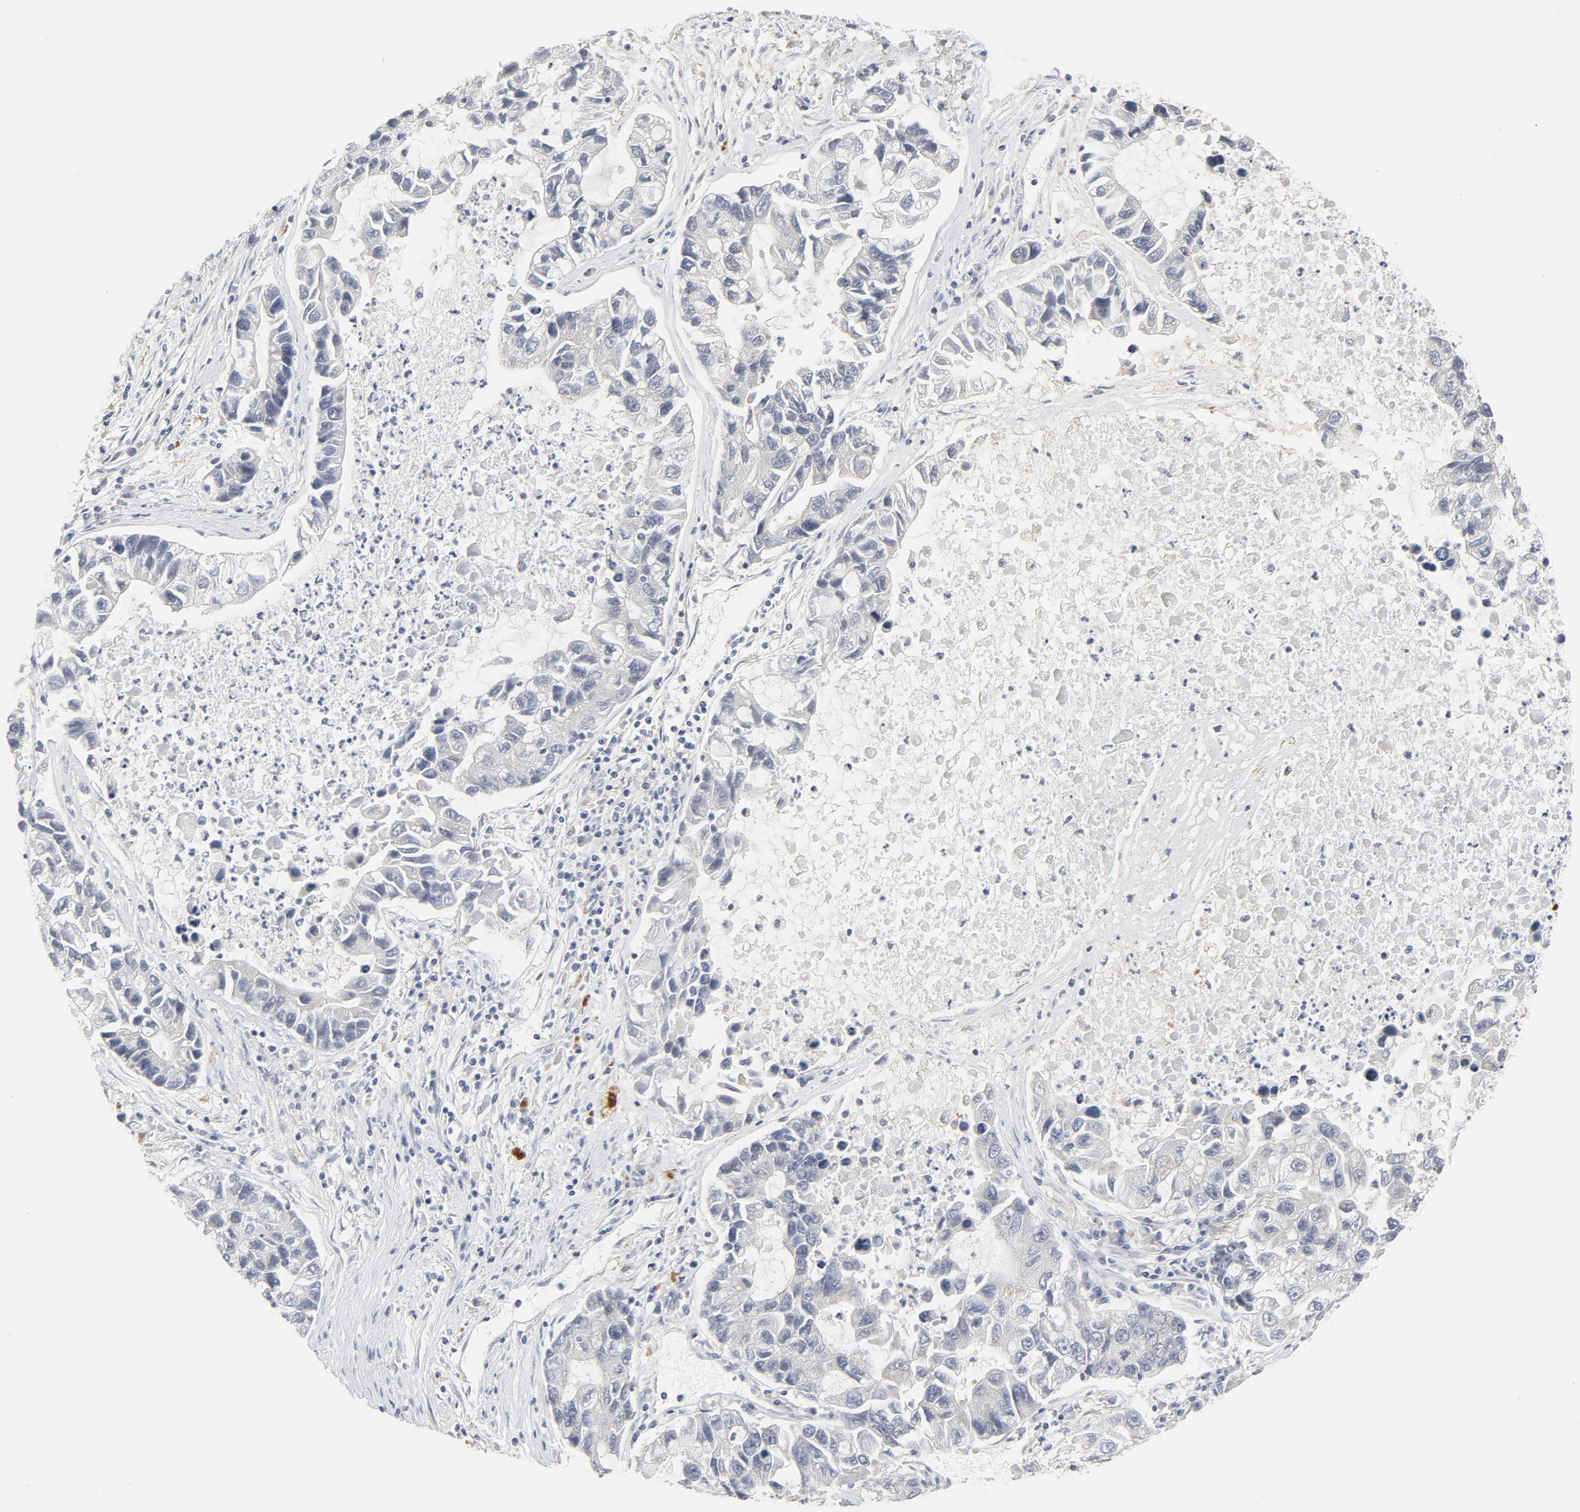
{"staining": {"intensity": "negative", "quantity": "none", "location": "none"}, "tissue": "lung cancer", "cell_type": "Tumor cells", "image_type": "cancer", "snomed": [{"axis": "morphology", "description": "Adenocarcinoma, NOS"}, {"axis": "topography", "description": "Lung"}], "caption": "The IHC micrograph has no significant positivity in tumor cells of lung cancer tissue.", "gene": "MAP2K7", "patient": {"sex": "female", "age": 51}}